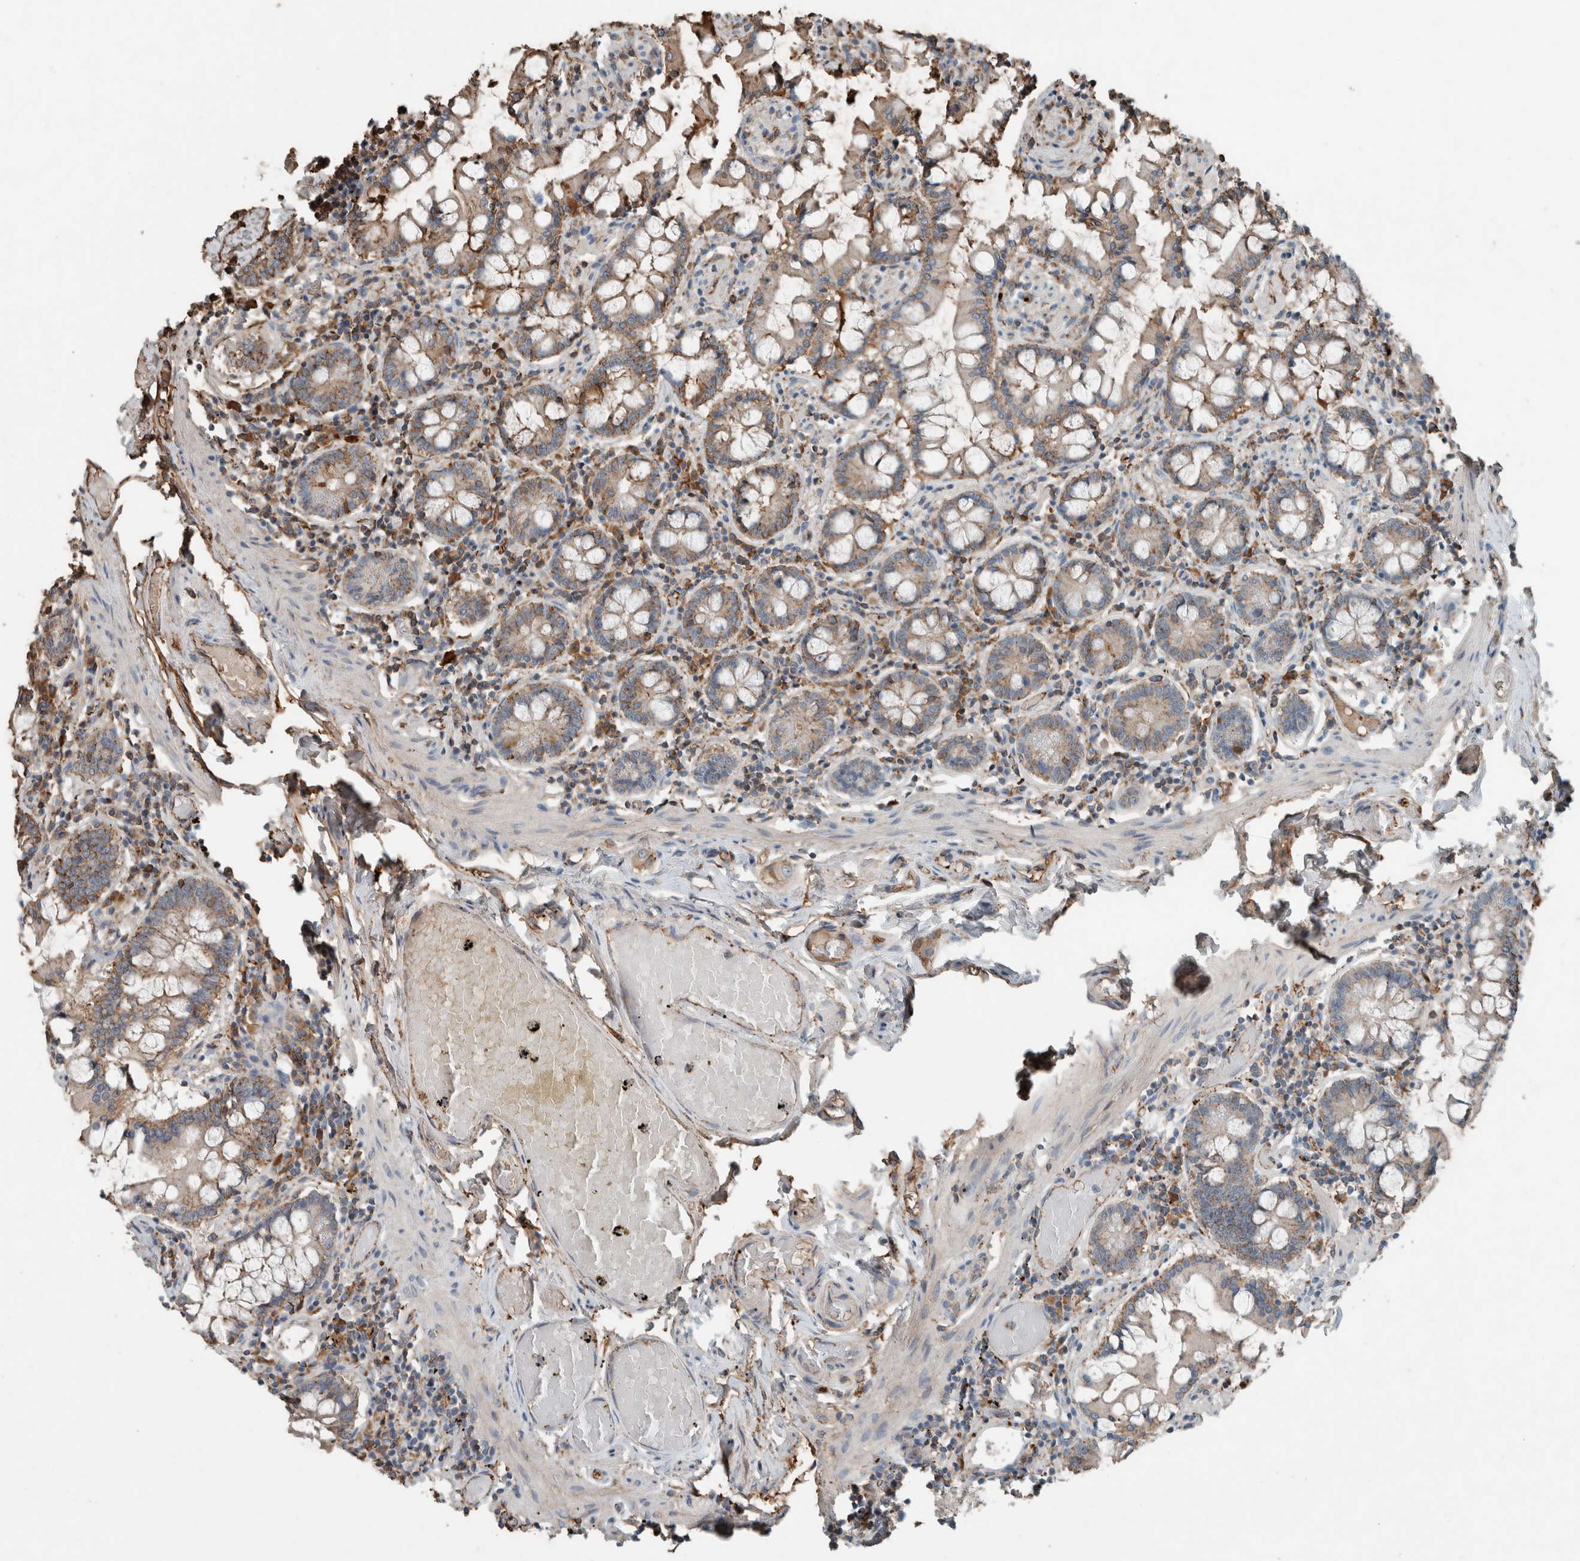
{"staining": {"intensity": "moderate", "quantity": "25%-75%", "location": "cytoplasmic/membranous"}, "tissue": "small intestine", "cell_type": "Glandular cells", "image_type": "normal", "snomed": [{"axis": "morphology", "description": "Normal tissue, NOS"}, {"axis": "topography", "description": "Small intestine"}], "caption": "Moderate cytoplasmic/membranous protein positivity is present in approximately 25%-75% of glandular cells in small intestine.", "gene": "USP34", "patient": {"sex": "male", "age": 41}}